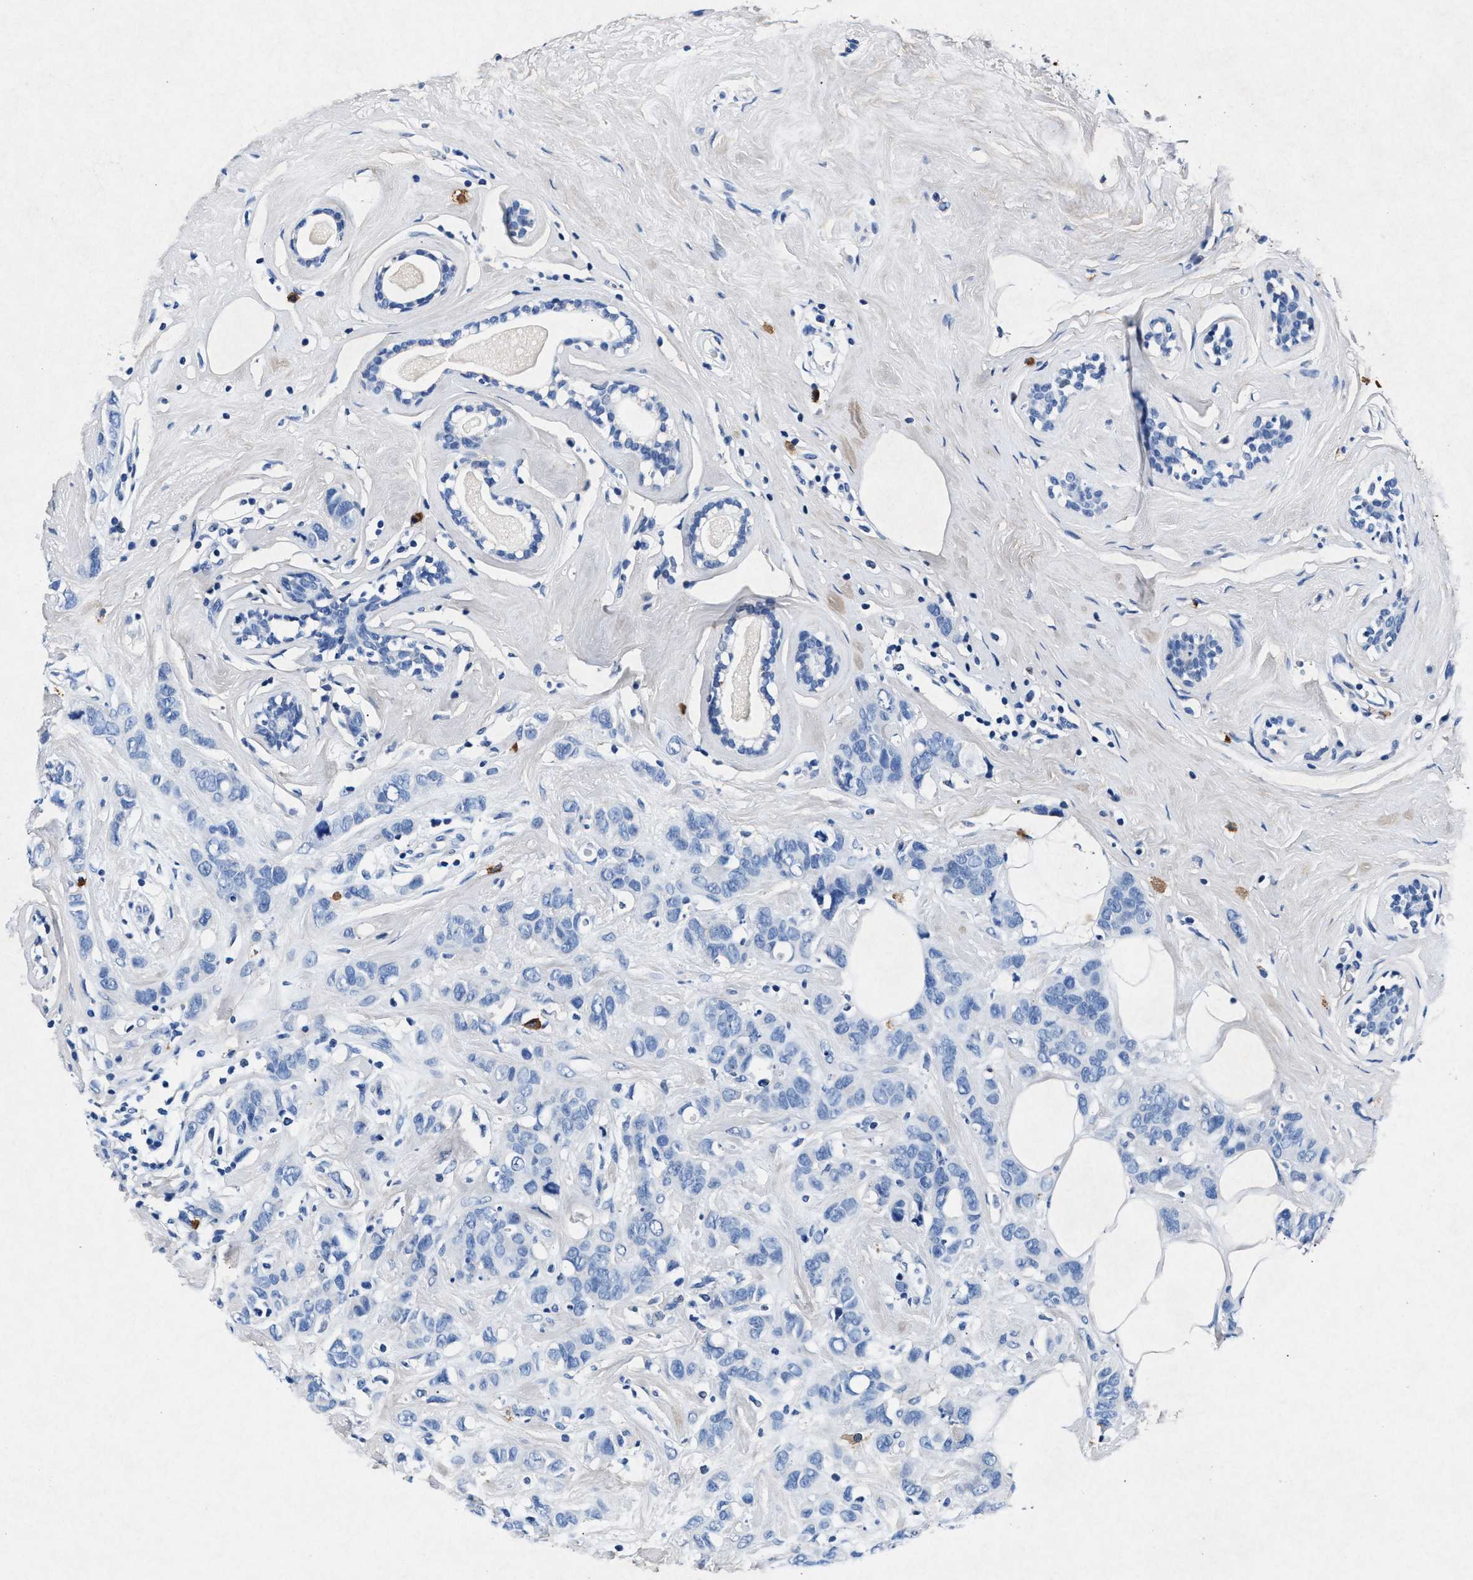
{"staining": {"intensity": "negative", "quantity": "none", "location": "none"}, "tissue": "breast cancer", "cell_type": "Tumor cells", "image_type": "cancer", "snomed": [{"axis": "morphology", "description": "Normal tissue, NOS"}, {"axis": "morphology", "description": "Duct carcinoma"}, {"axis": "topography", "description": "Breast"}], "caption": "IHC image of breast cancer stained for a protein (brown), which reveals no staining in tumor cells. (Immunohistochemistry, brightfield microscopy, high magnification).", "gene": "MAP6", "patient": {"sex": "female", "age": 50}}